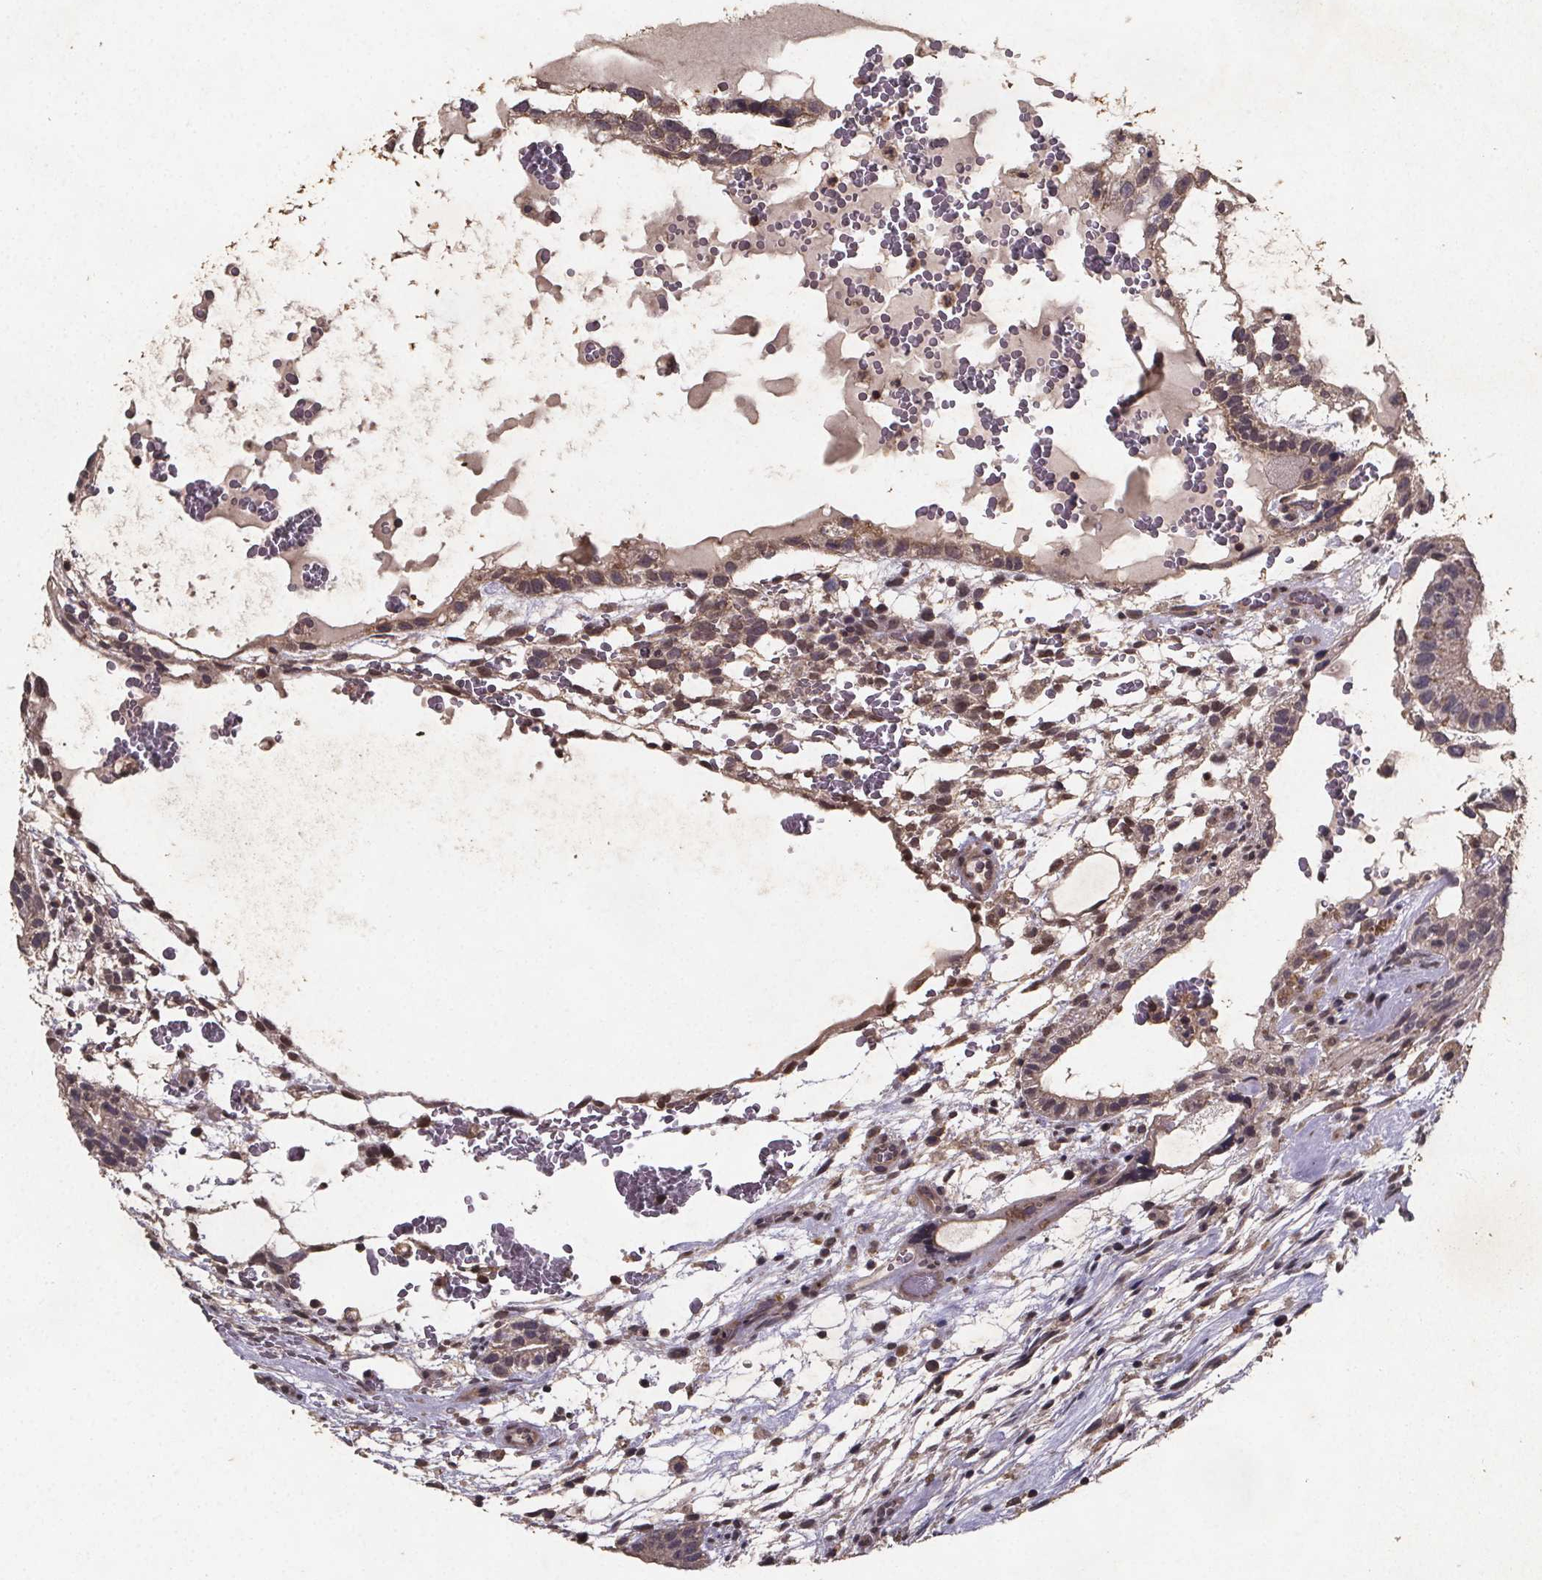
{"staining": {"intensity": "moderate", "quantity": "25%-75%", "location": "cytoplasmic/membranous,nuclear"}, "tissue": "testis cancer", "cell_type": "Tumor cells", "image_type": "cancer", "snomed": [{"axis": "morphology", "description": "Normal tissue, NOS"}, {"axis": "morphology", "description": "Carcinoma, Embryonal, NOS"}, {"axis": "topography", "description": "Testis"}], "caption": "This image demonstrates testis cancer stained with immunohistochemistry (IHC) to label a protein in brown. The cytoplasmic/membranous and nuclear of tumor cells show moderate positivity for the protein. Nuclei are counter-stained blue.", "gene": "PIERCE2", "patient": {"sex": "male", "age": 32}}